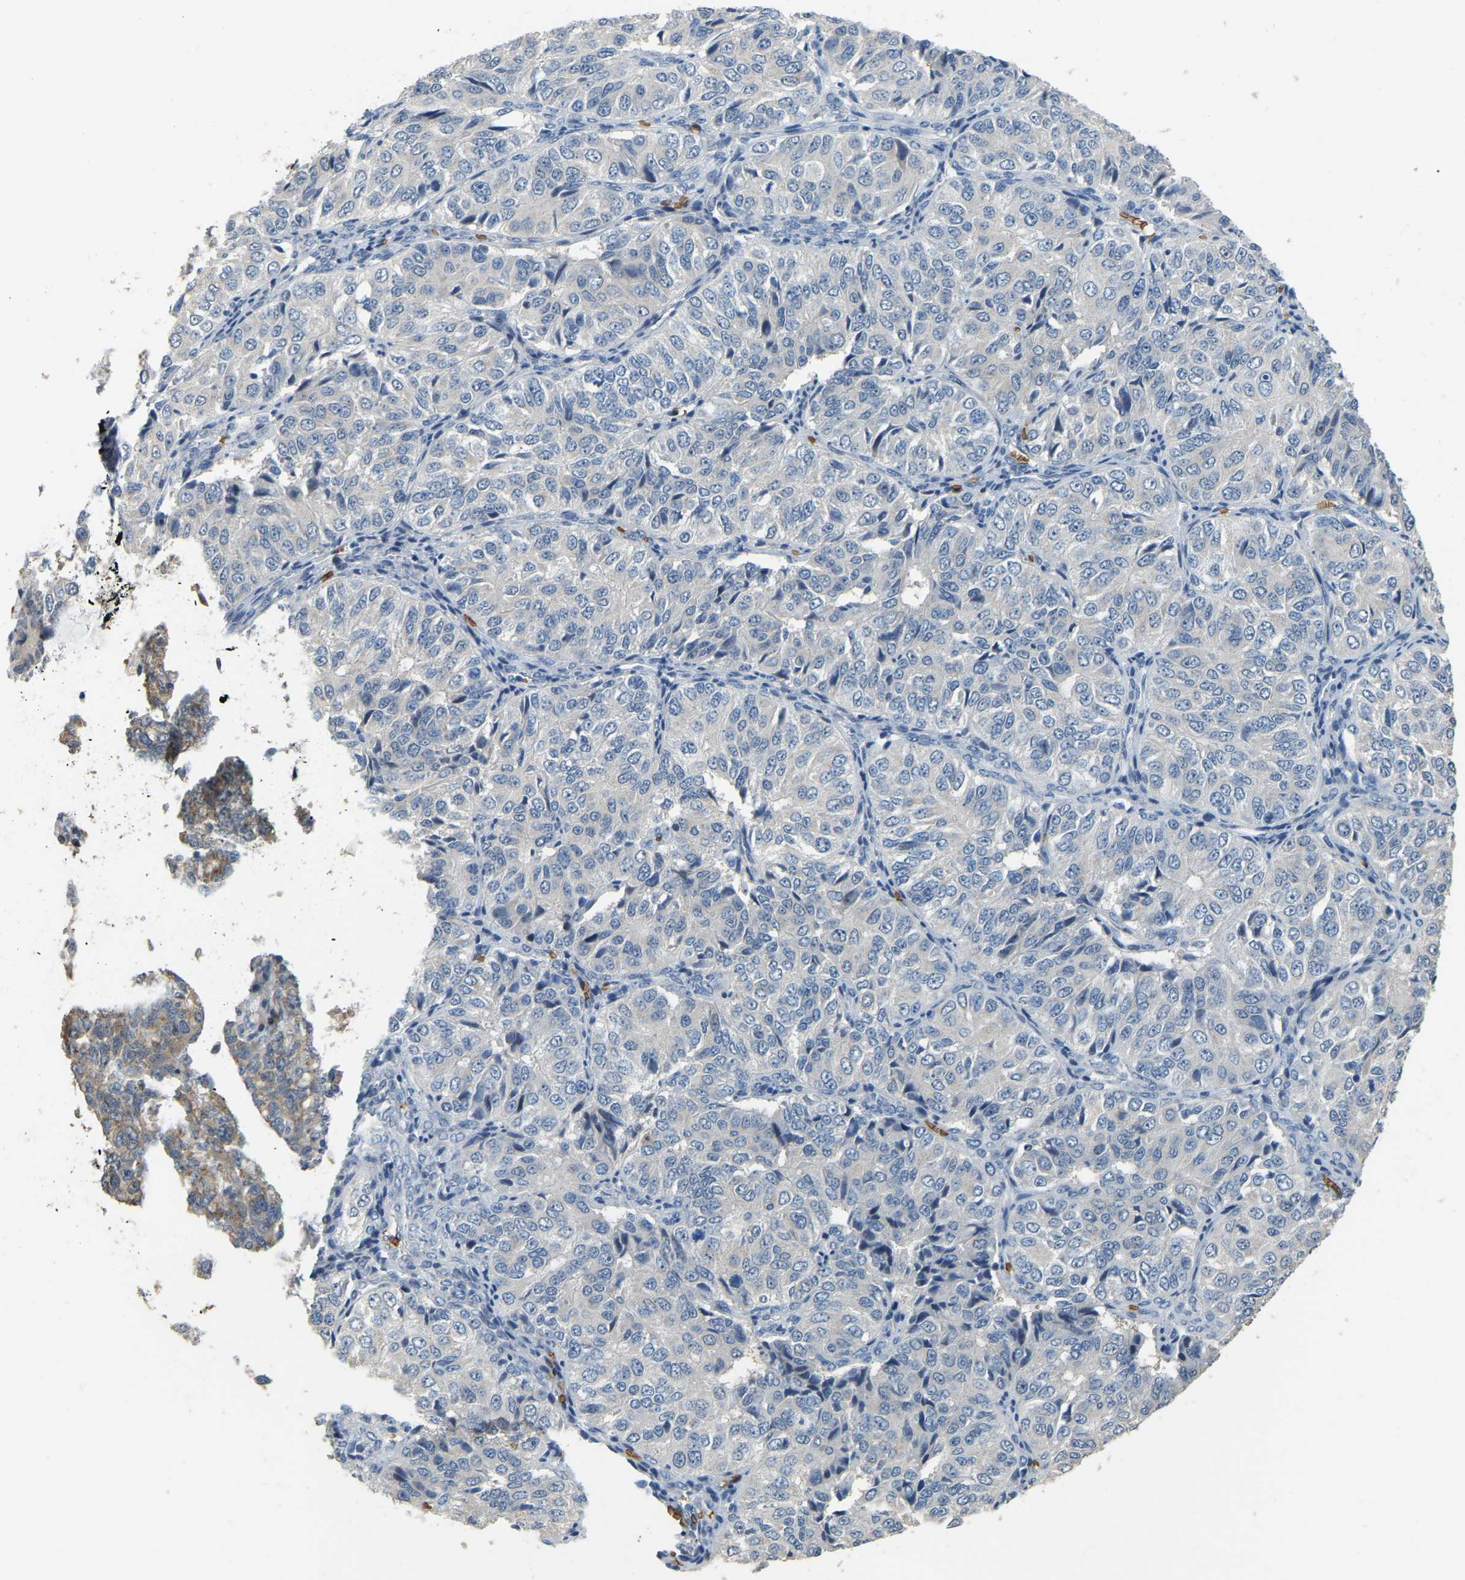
{"staining": {"intensity": "negative", "quantity": "none", "location": "none"}, "tissue": "ovarian cancer", "cell_type": "Tumor cells", "image_type": "cancer", "snomed": [{"axis": "morphology", "description": "Carcinoma, endometroid"}, {"axis": "topography", "description": "Ovary"}], "caption": "Immunohistochemistry (IHC) histopathology image of neoplastic tissue: human endometroid carcinoma (ovarian) stained with DAB (3,3'-diaminobenzidine) displays no significant protein expression in tumor cells. Nuclei are stained in blue.", "gene": "CFAP298", "patient": {"sex": "female", "age": 51}}